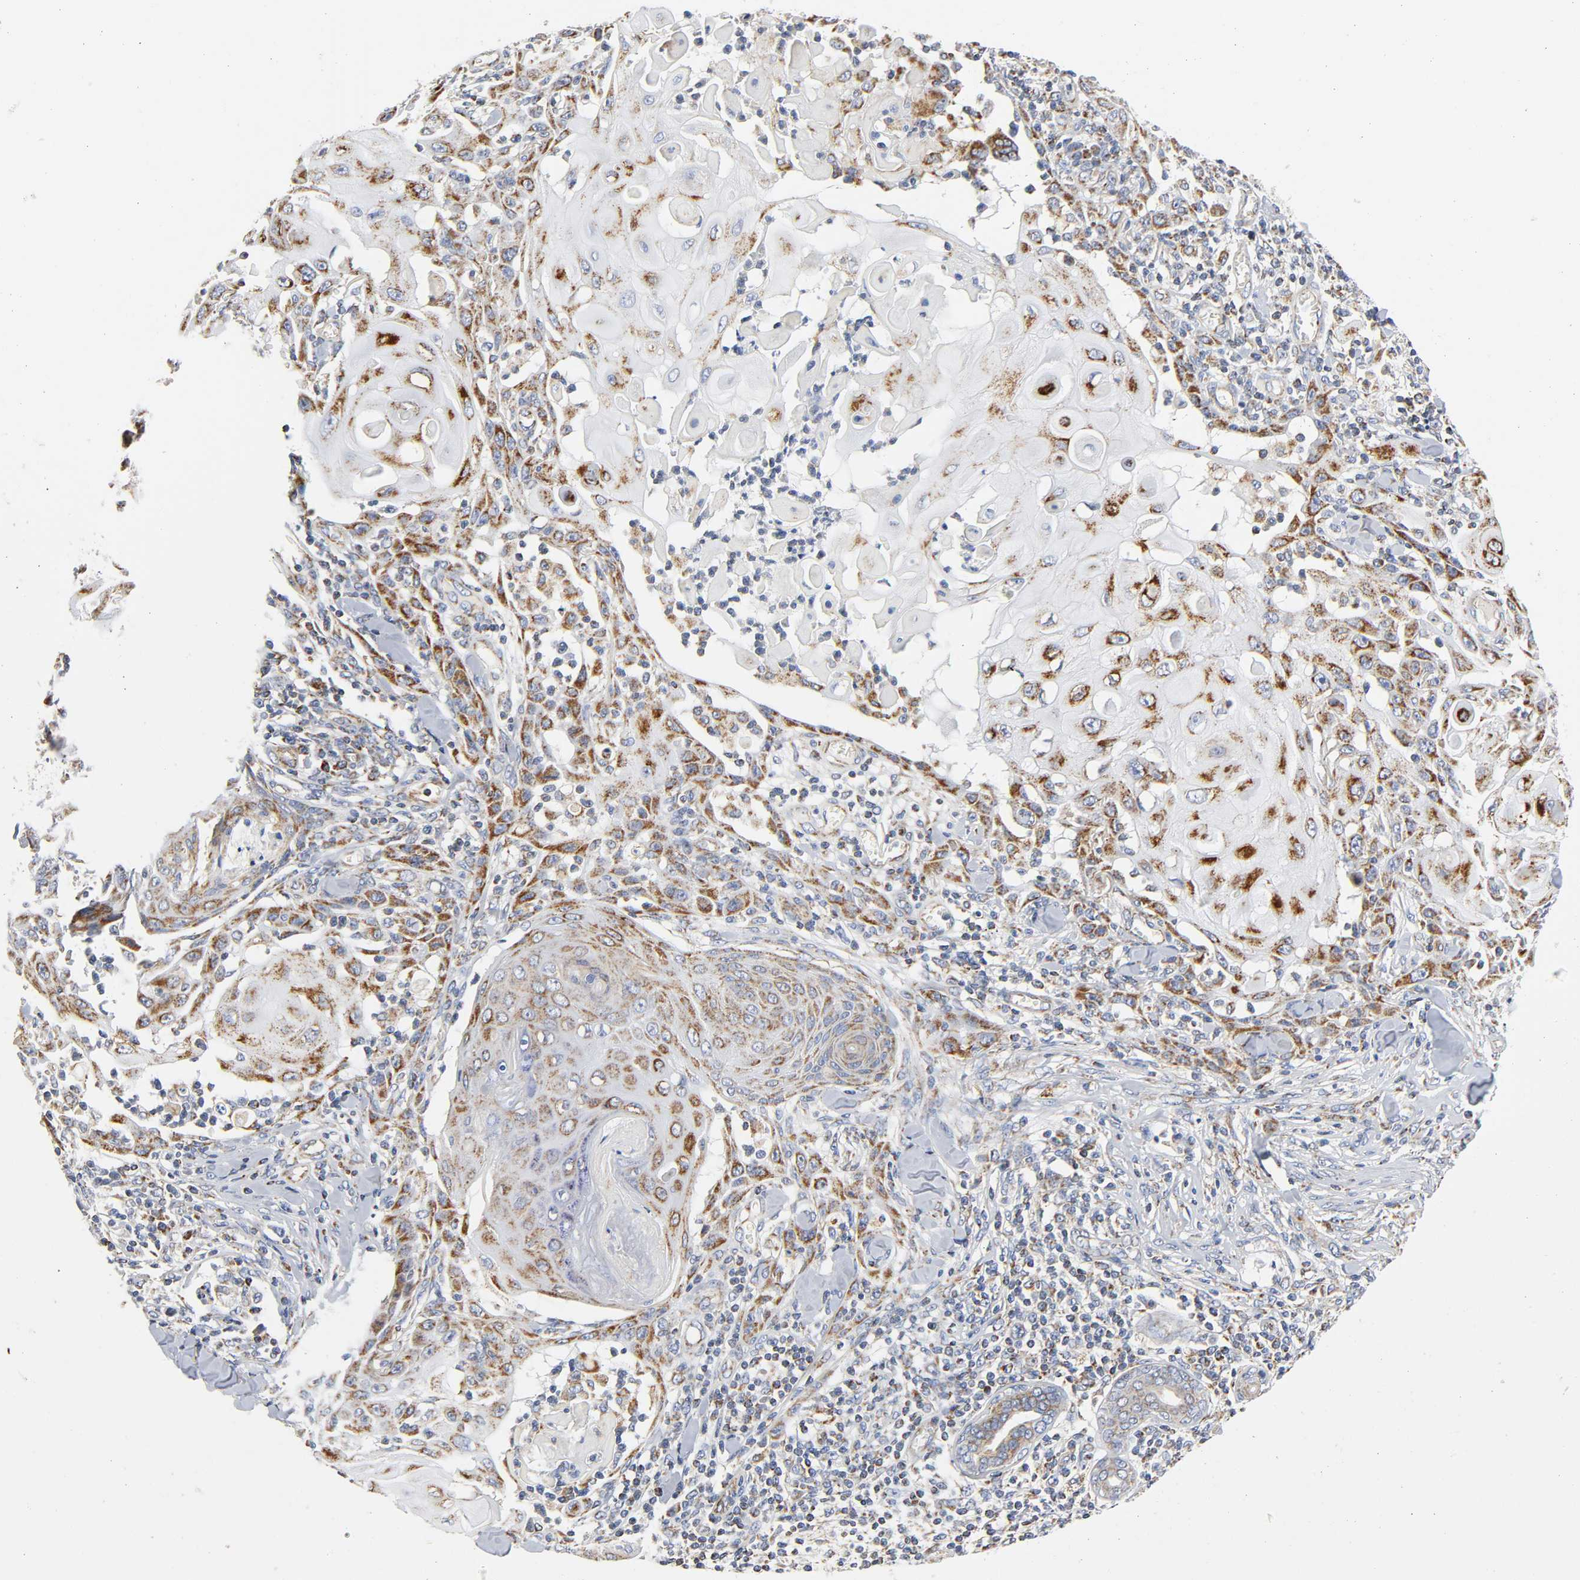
{"staining": {"intensity": "strong", "quantity": ">75%", "location": "cytoplasmic/membranous"}, "tissue": "skin cancer", "cell_type": "Tumor cells", "image_type": "cancer", "snomed": [{"axis": "morphology", "description": "Squamous cell carcinoma, NOS"}, {"axis": "topography", "description": "Skin"}], "caption": "Skin squamous cell carcinoma stained for a protein demonstrates strong cytoplasmic/membranous positivity in tumor cells.", "gene": "BAK1", "patient": {"sex": "male", "age": 24}}